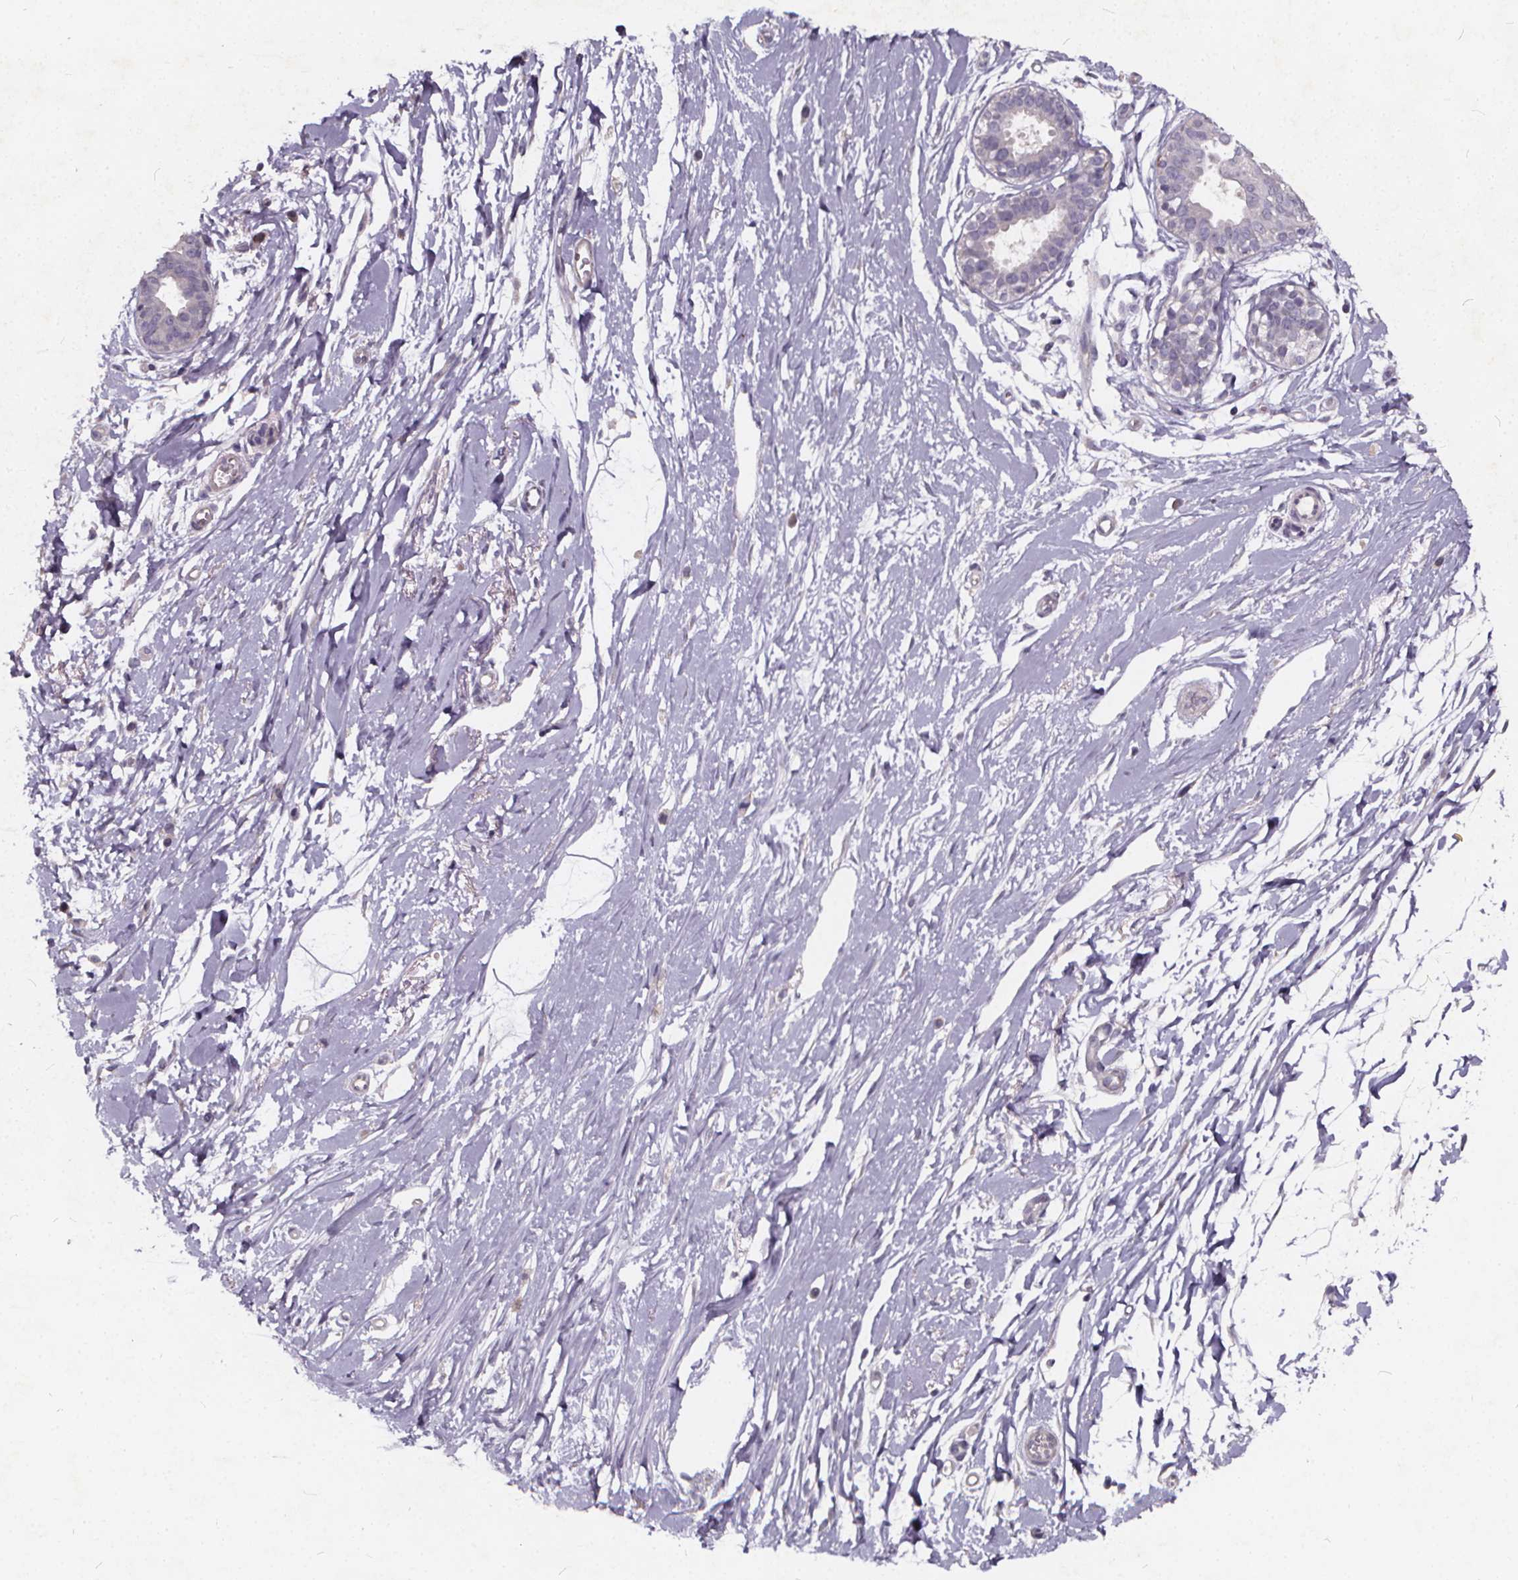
{"staining": {"intensity": "negative", "quantity": "none", "location": "none"}, "tissue": "breast", "cell_type": "Adipocytes", "image_type": "normal", "snomed": [{"axis": "morphology", "description": "Normal tissue, NOS"}, {"axis": "topography", "description": "Breast"}], "caption": "Immunohistochemistry photomicrograph of unremarkable human breast stained for a protein (brown), which demonstrates no expression in adipocytes. Brightfield microscopy of immunohistochemistry stained with DAB (brown) and hematoxylin (blue), captured at high magnification.", "gene": "TSPAN14", "patient": {"sex": "female", "age": 49}}